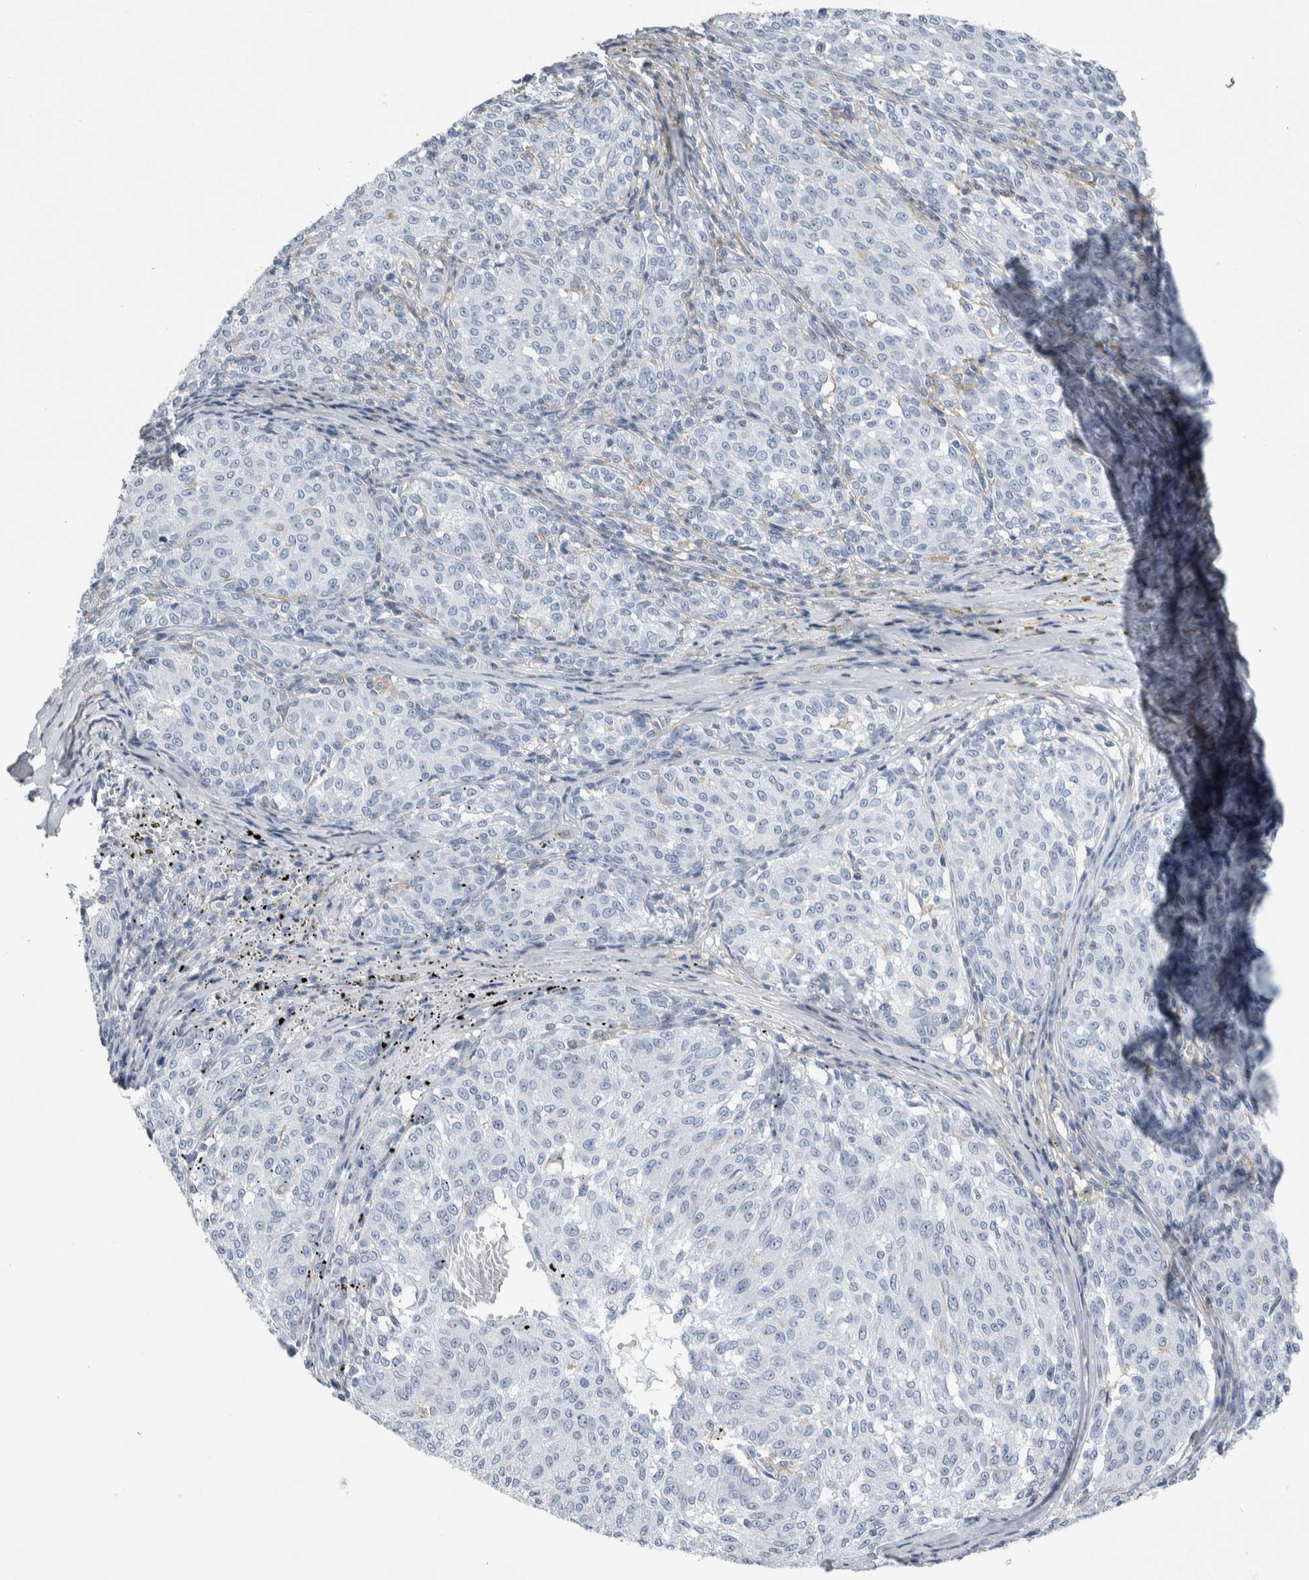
{"staining": {"intensity": "negative", "quantity": "none", "location": "none"}, "tissue": "melanoma", "cell_type": "Tumor cells", "image_type": "cancer", "snomed": [{"axis": "morphology", "description": "Malignant melanoma, NOS"}, {"axis": "topography", "description": "Skin"}], "caption": "Tumor cells show no significant protein expression in malignant melanoma. (DAB (3,3'-diaminobenzidine) immunohistochemistry, high magnification).", "gene": "SKAP2", "patient": {"sex": "female", "age": 72}}